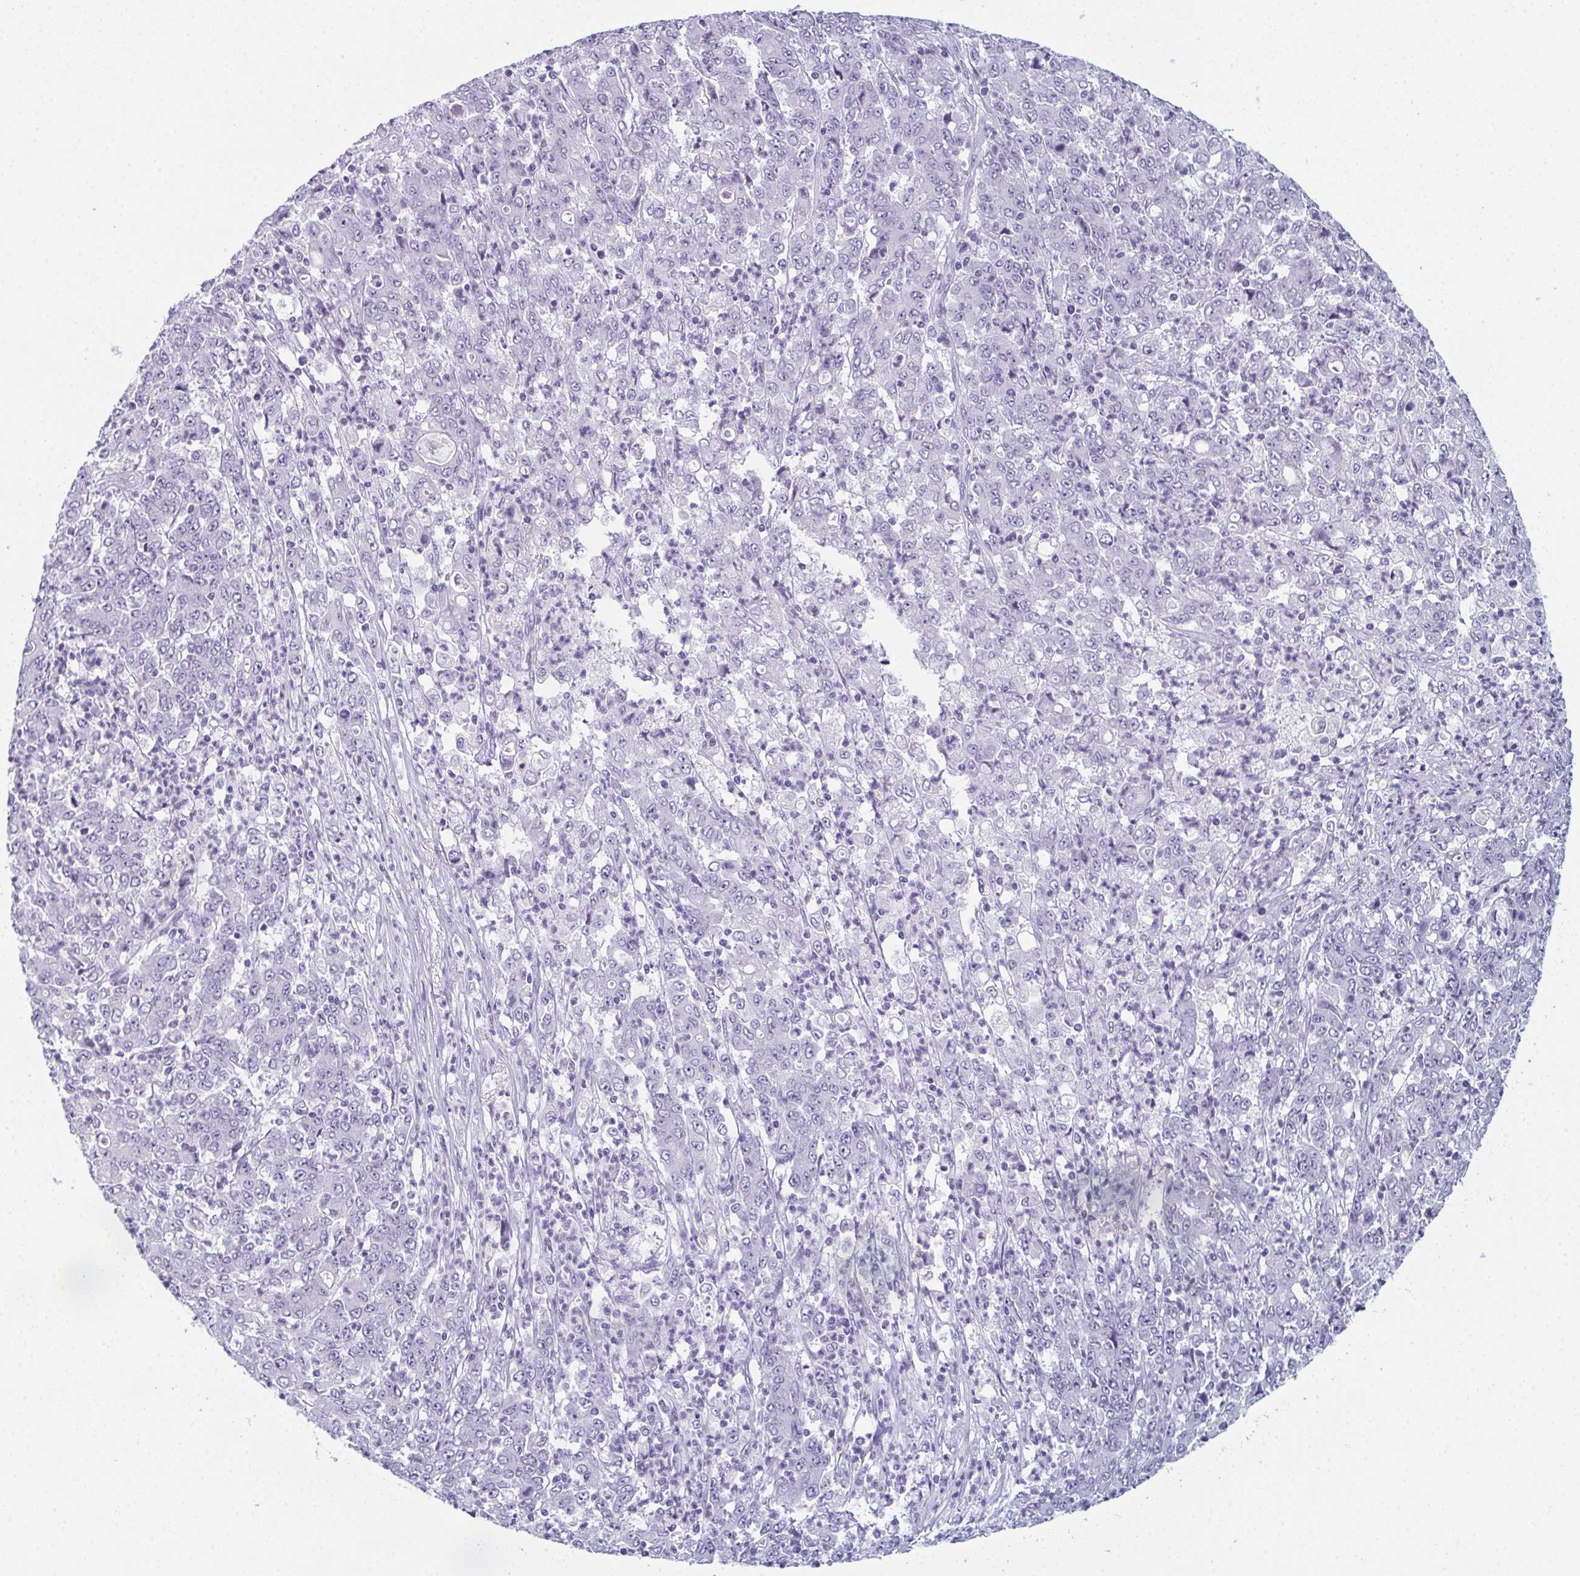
{"staining": {"intensity": "negative", "quantity": "none", "location": "none"}, "tissue": "stomach cancer", "cell_type": "Tumor cells", "image_type": "cancer", "snomed": [{"axis": "morphology", "description": "Adenocarcinoma, NOS"}, {"axis": "topography", "description": "Stomach, lower"}], "caption": "This is an immunohistochemistry (IHC) photomicrograph of stomach adenocarcinoma. There is no positivity in tumor cells.", "gene": "ENKUR", "patient": {"sex": "female", "age": 71}}